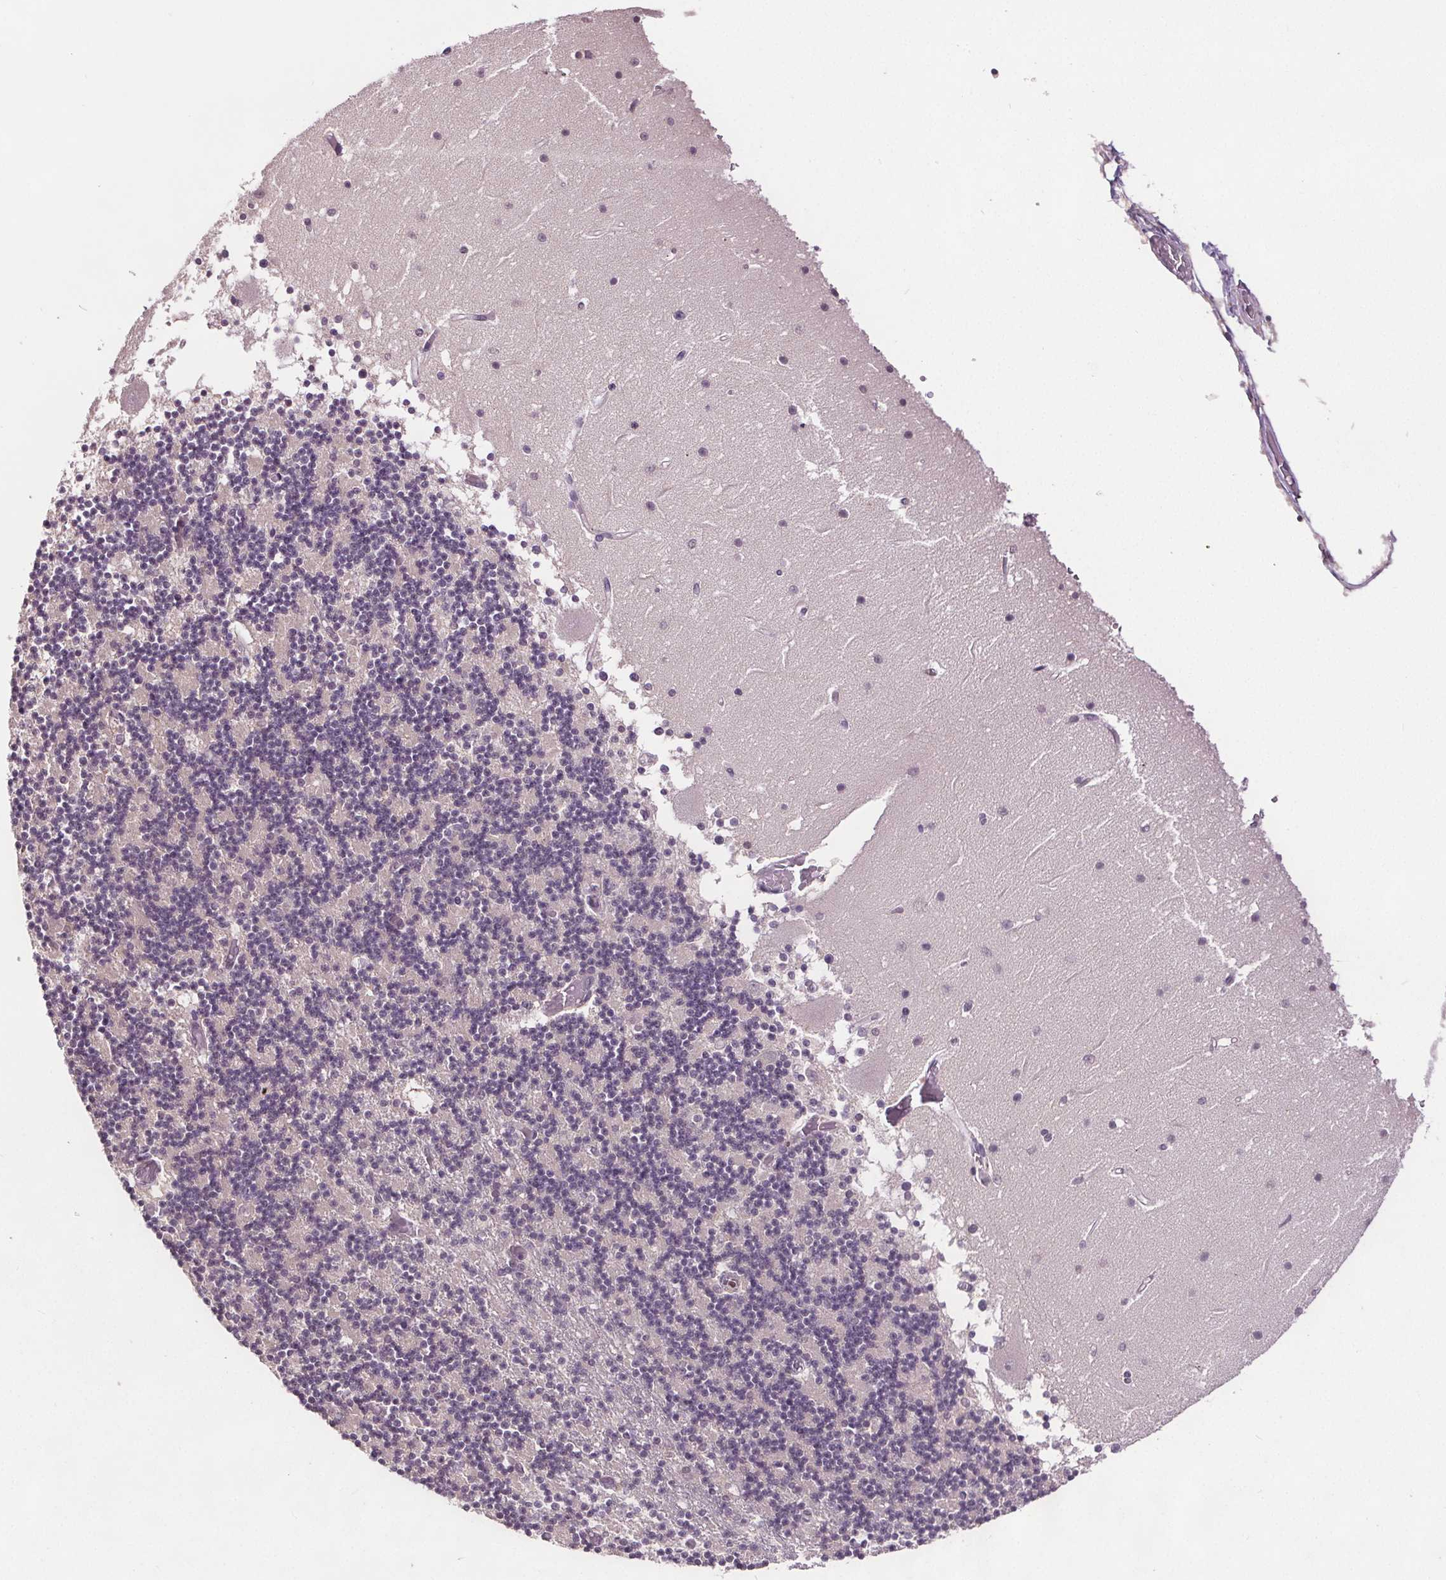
{"staining": {"intensity": "negative", "quantity": "none", "location": "none"}, "tissue": "cerebellum", "cell_type": "Cells in granular layer", "image_type": "normal", "snomed": [{"axis": "morphology", "description": "Normal tissue, NOS"}, {"axis": "topography", "description": "Cerebellum"}], "caption": "Cells in granular layer show no significant positivity in benign cerebellum. (DAB IHC, high magnification).", "gene": "CENPF", "patient": {"sex": "female", "age": 28}}